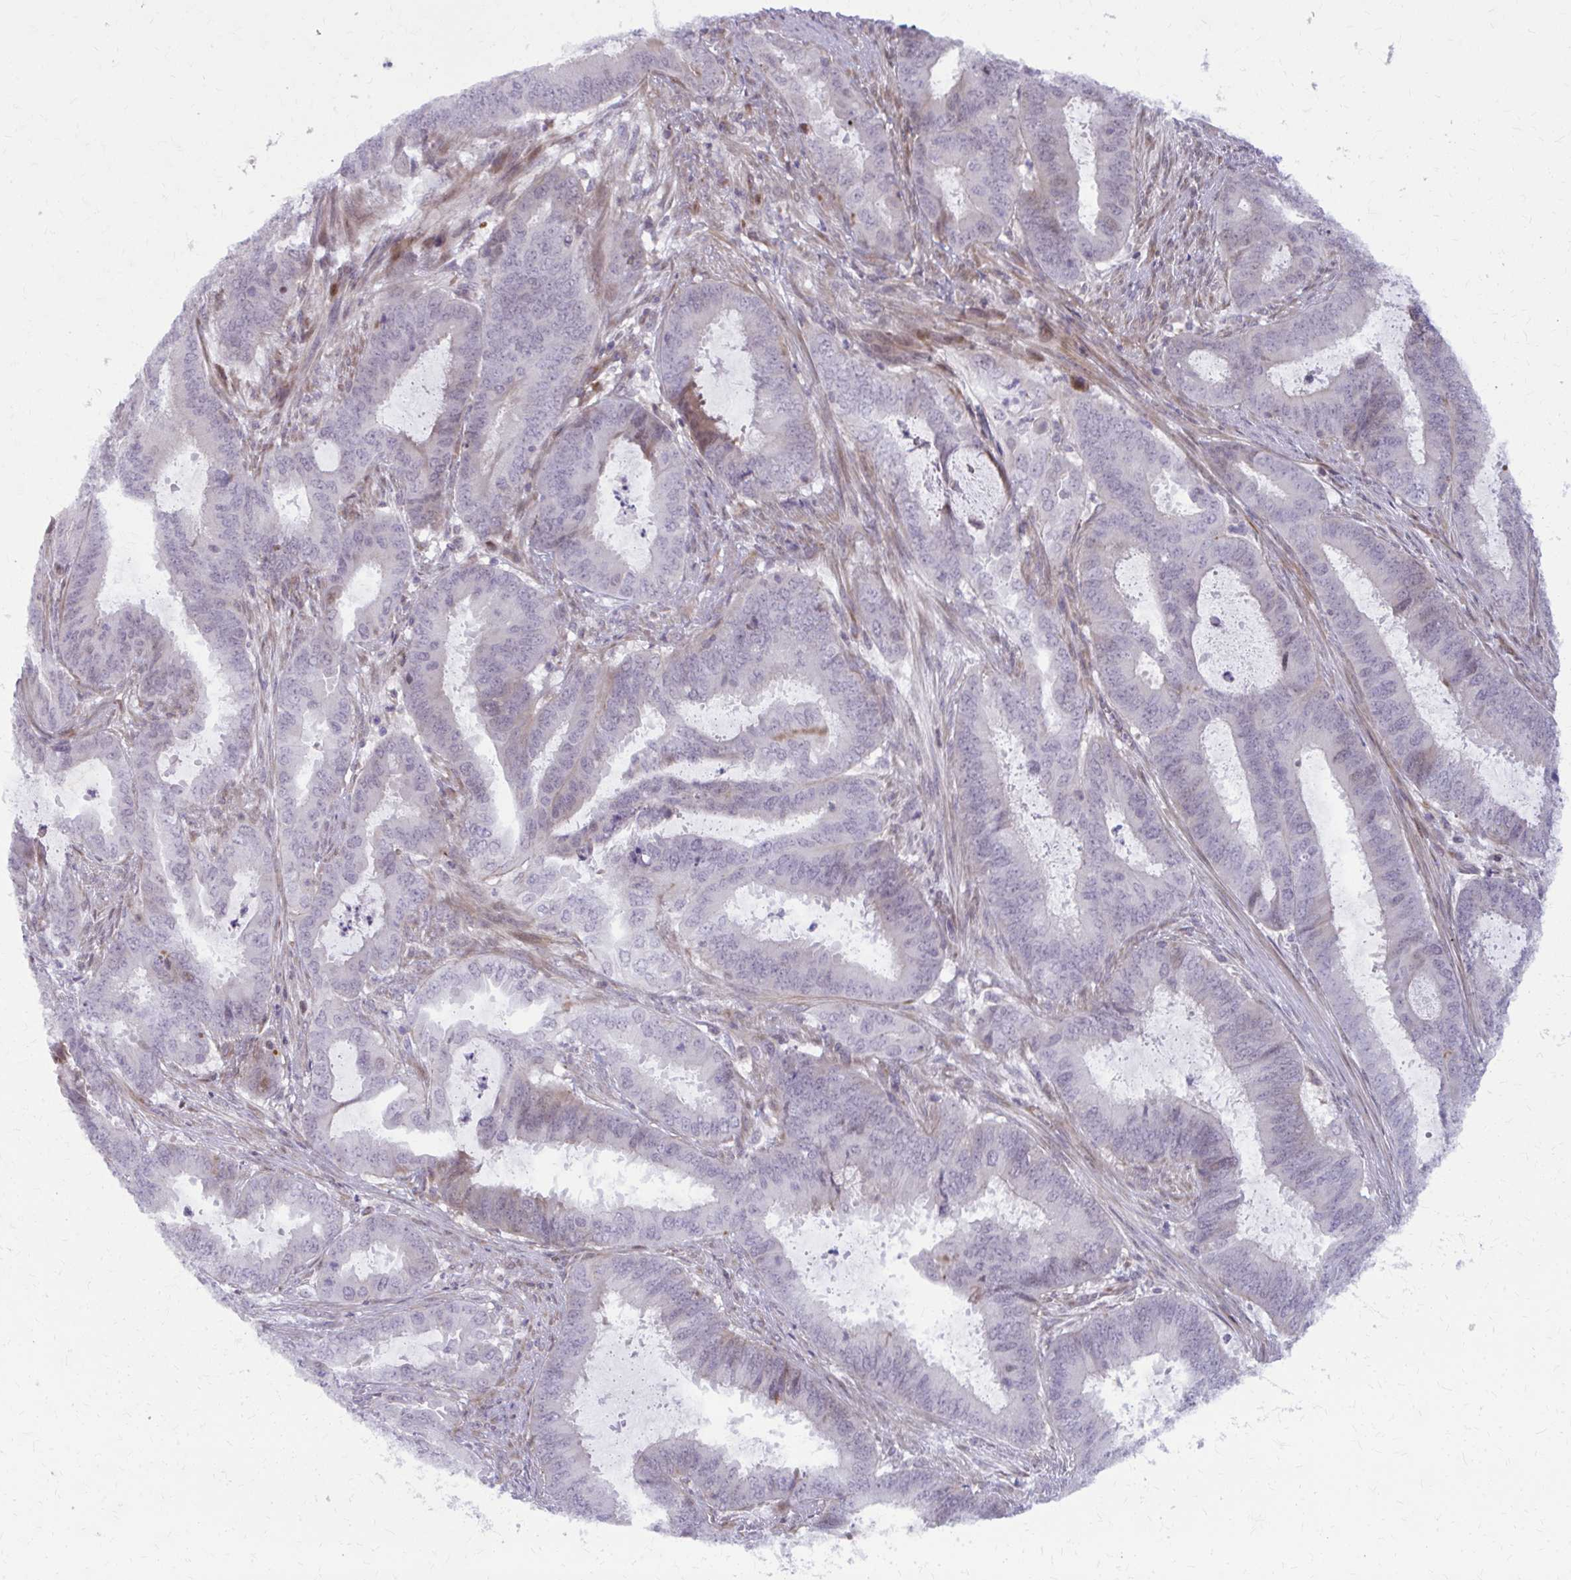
{"staining": {"intensity": "weak", "quantity": "<25%", "location": "cytoplasmic/membranous,nuclear"}, "tissue": "endometrial cancer", "cell_type": "Tumor cells", "image_type": "cancer", "snomed": [{"axis": "morphology", "description": "Adenocarcinoma, NOS"}, {"axis": "topography", "description": "Endometrium"}], "caption": "The IHC photomicrograph has no significant staining in tumor cells of endometrial cancer tissue.", "gene": "MAF1", "patient": {"sex": "female", "age": 51}}